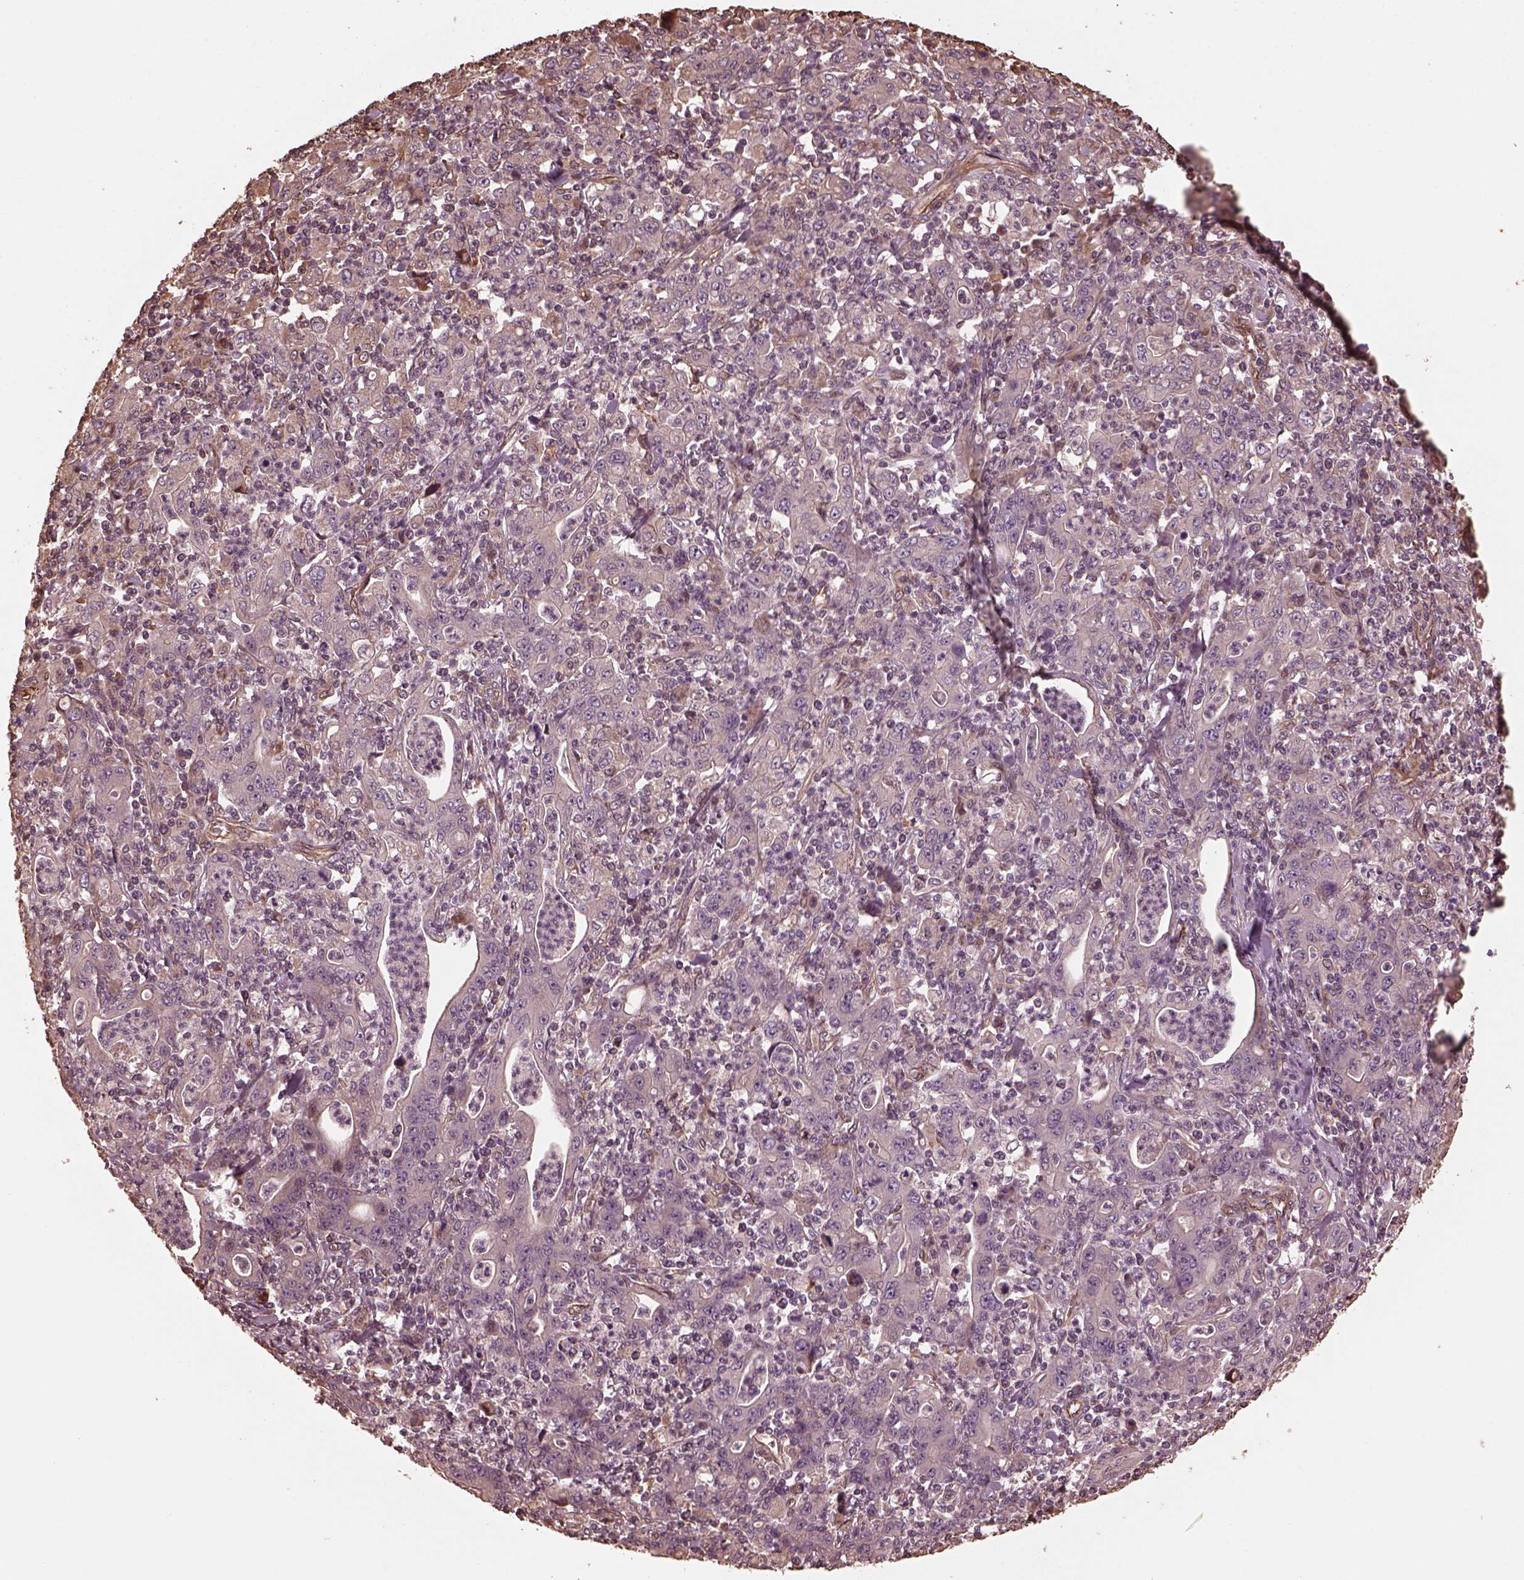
{"staining": {"intensity": "weak", "quantity": "<25%", "location": "cytoplasmic/membranous"}, "tissue": "stomach cancer", "cell_type": "Tumor cells", "image_type": "cancer", "snomed": [{"axis": "morphology", "description": "Adenocarcinoma, NOS"}, {"axis": "topography", "description": "Stomach, upper"}], "caption": "Protein analysis of stomach adenocarcinoma reveals no significant staining in tumor cells.", "gene": "GTPBP1", "patient": {"sex": "male", "age": 69}}